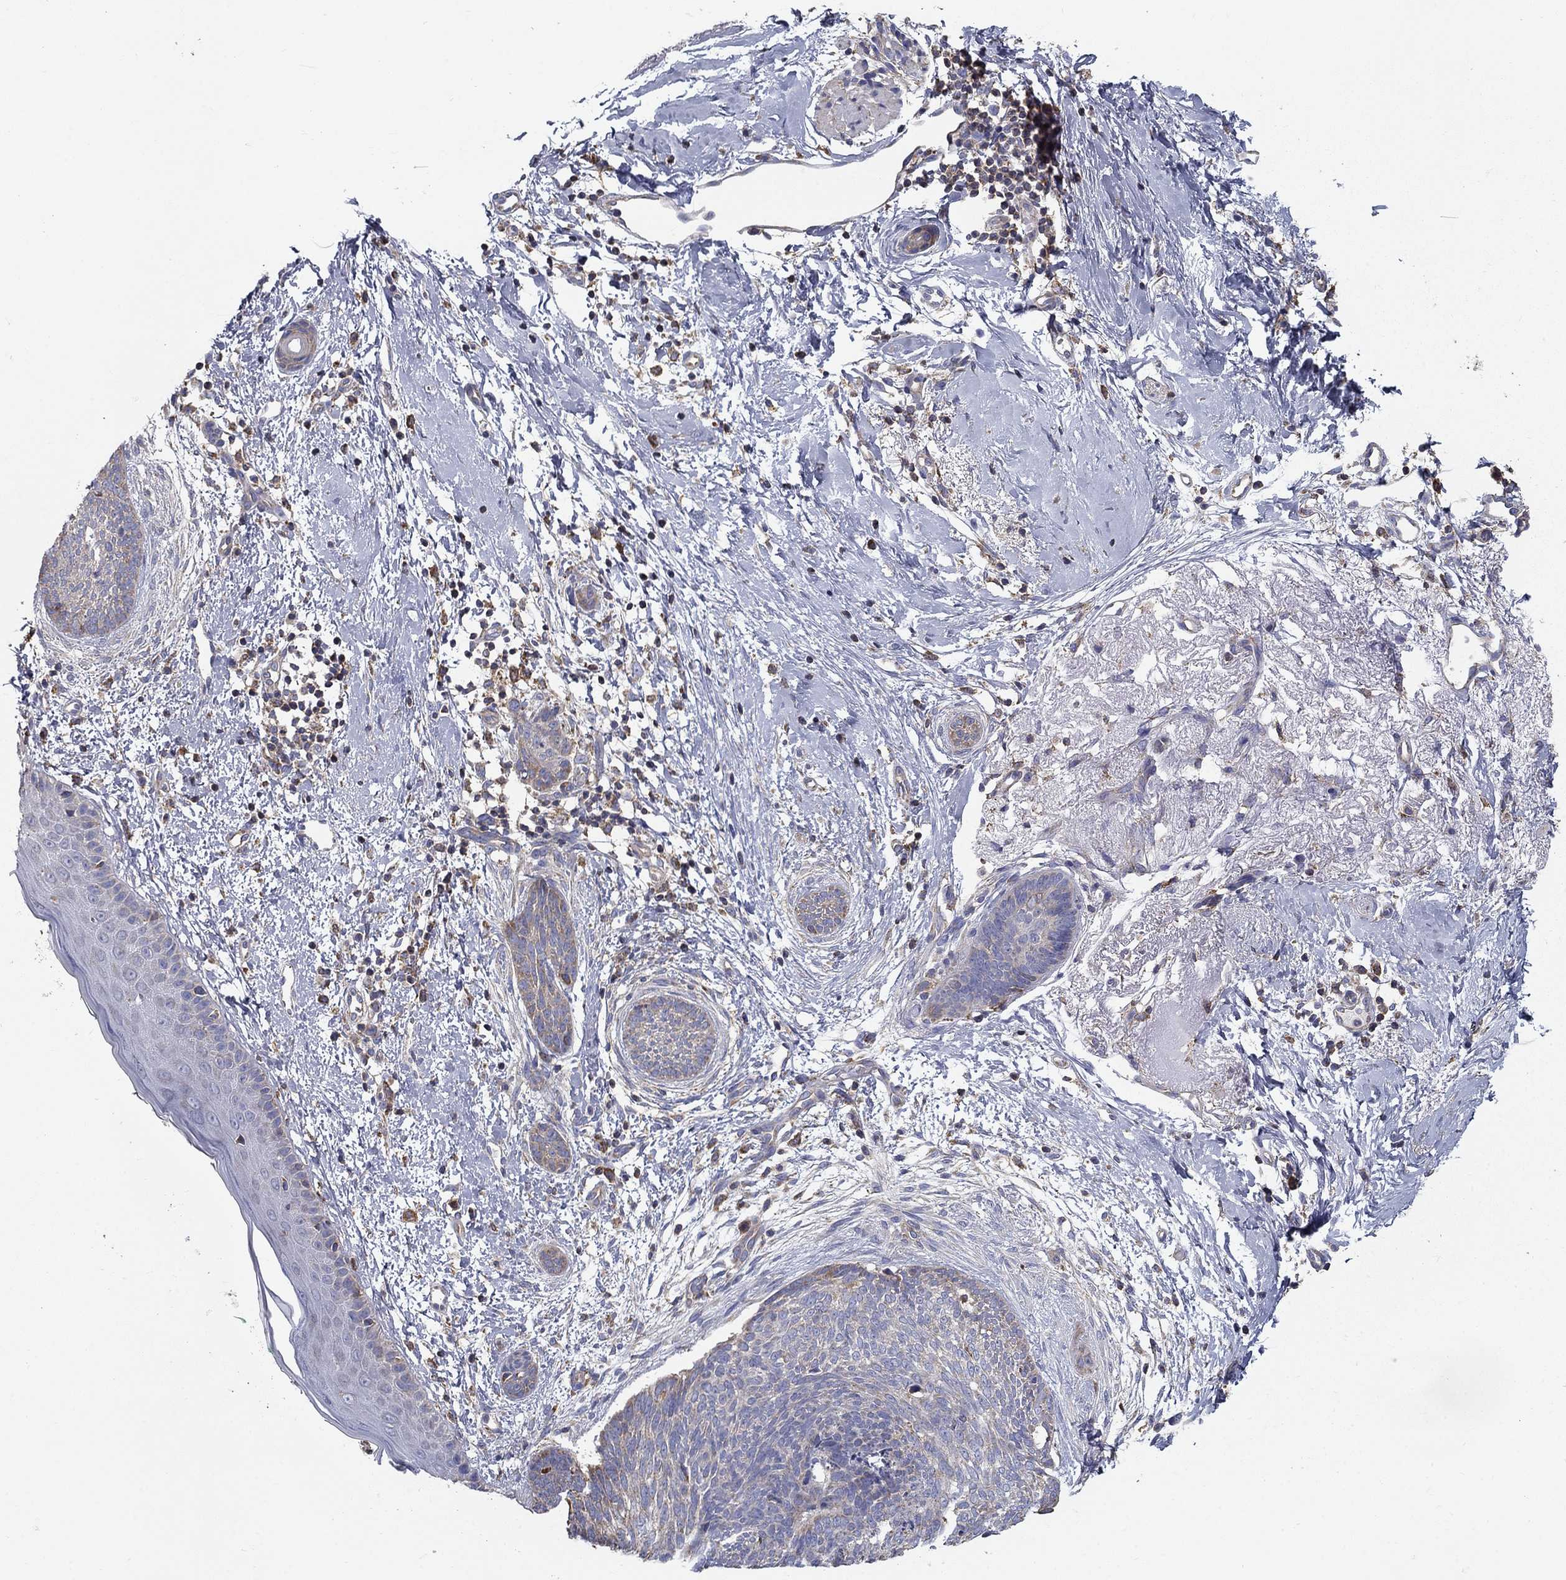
{"staining": {"intensity": "weak", "quantity": "<25%", "location": "cytoplasmic/membranous"}, "tissue": "skin cancer", "cell_type": "Tumor cells", "image_type": "cancer", "snomed": [{"axis": "morphology", "description": "Basal cell carcinoma"}, {"axis": "topography", "description": "Skin"}], "caption": "The IHC photomicrograph has no significant staining in tumor cells of skin basal cell carcinoma tissue. (Stains: DAB (3,3'-diaminobenzidine) immunohistochemistry with hematoxylin counter stain, Microscopy: brightfield microscopy at high magnification).", "gene": "NME5", "patient": {"sex": "female", "age": 65}}